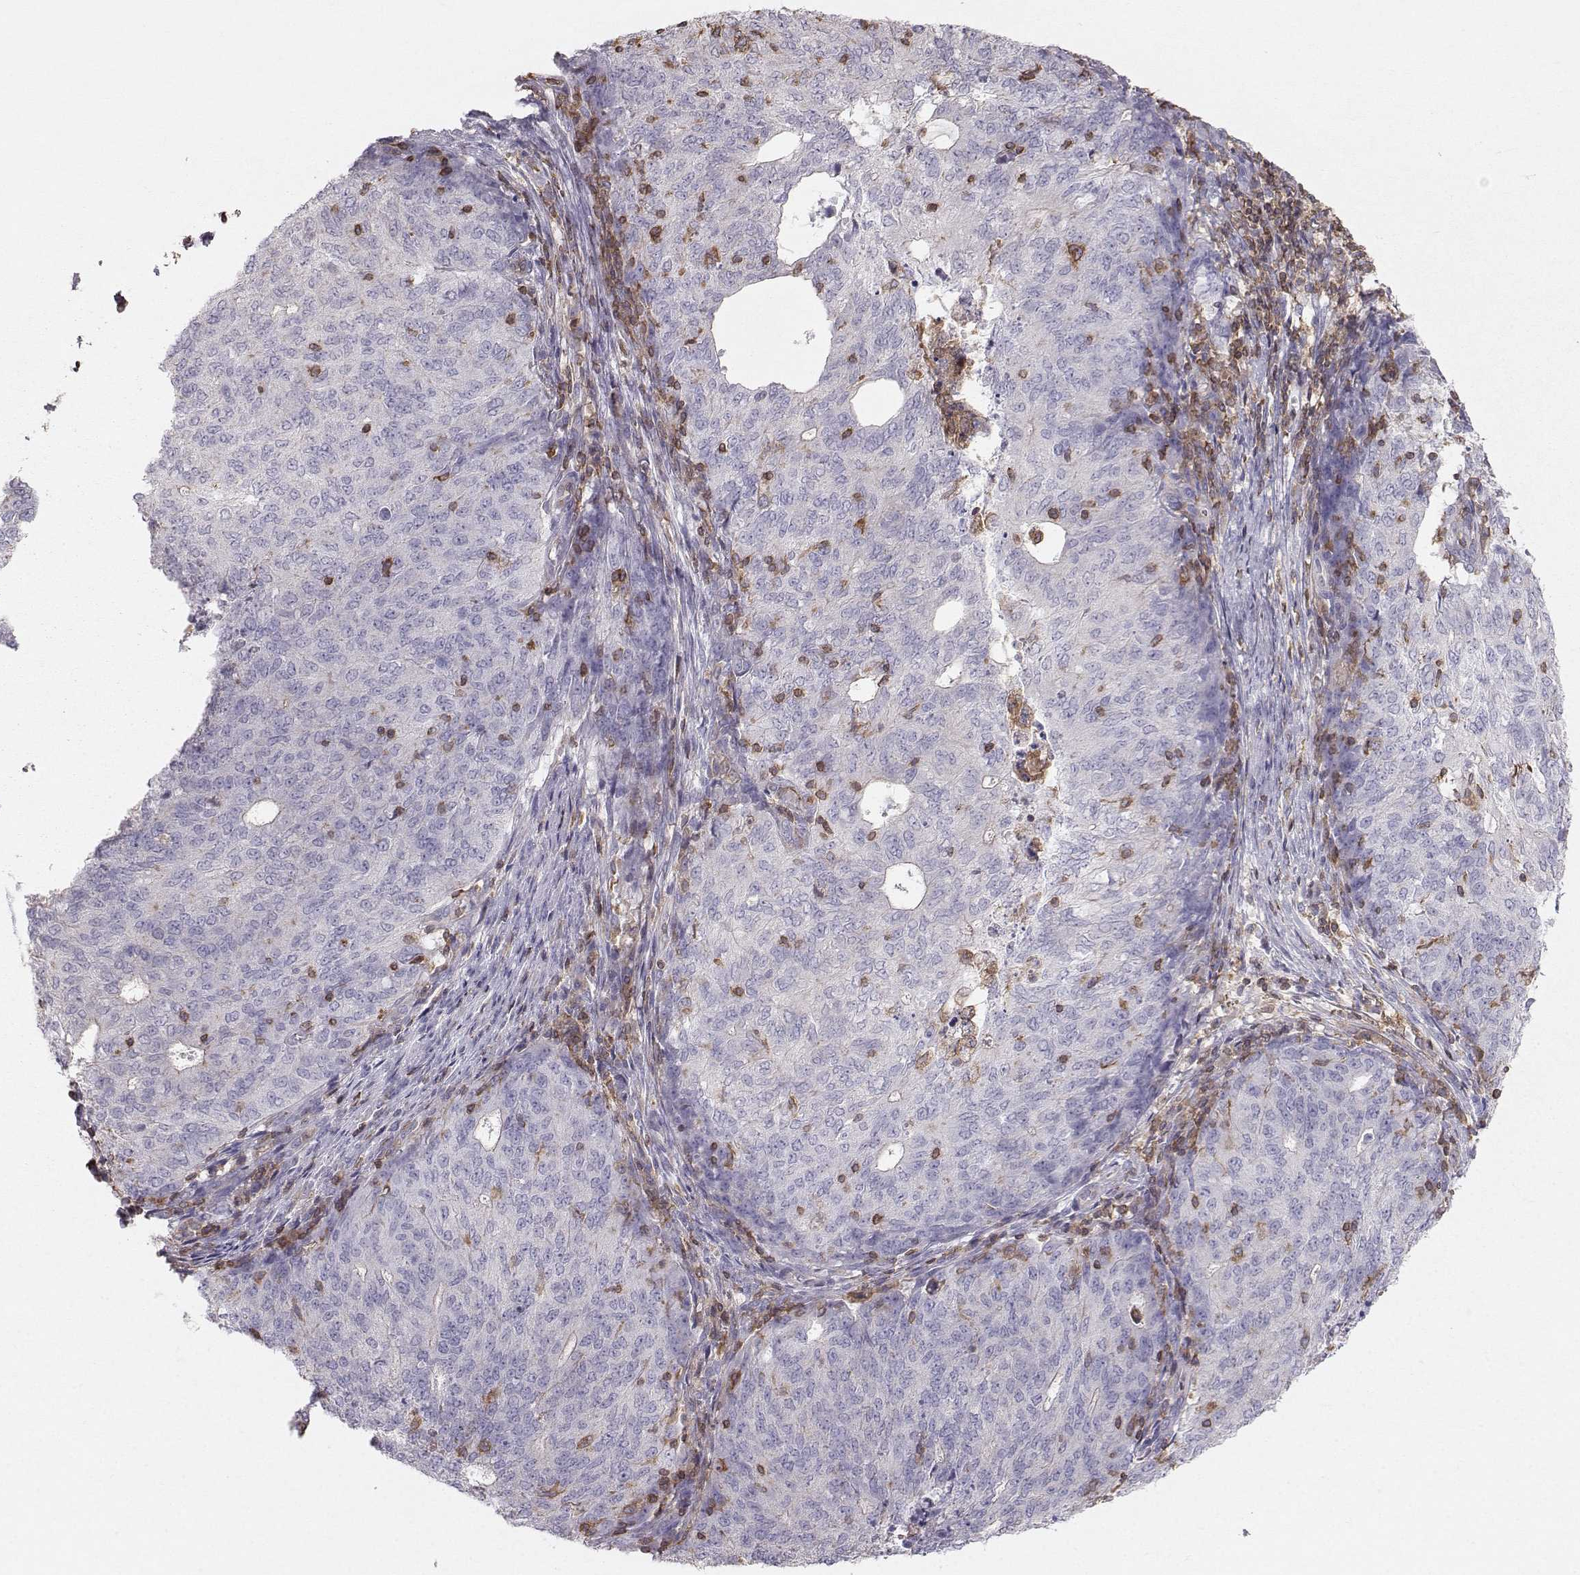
{"staining": {"intensity": "negative", "quantity": "none", "location": "none"}, "tissue": "endometrial cancer", "cell_type": "Tumor cells", "image_type": "cancer", "snomed": [{"axis": "morphology", "description": "Adenocarcinoma, NOS"}, {"axis": "topography", "description": "Endometrium"}], "caption": "A photomicrograph of human endometrial cancer (adenocarcinoma) is negative for staining in tumor cells.", "gene": "ZBTB32", "patient": {"sex": "female", "age": 82}}